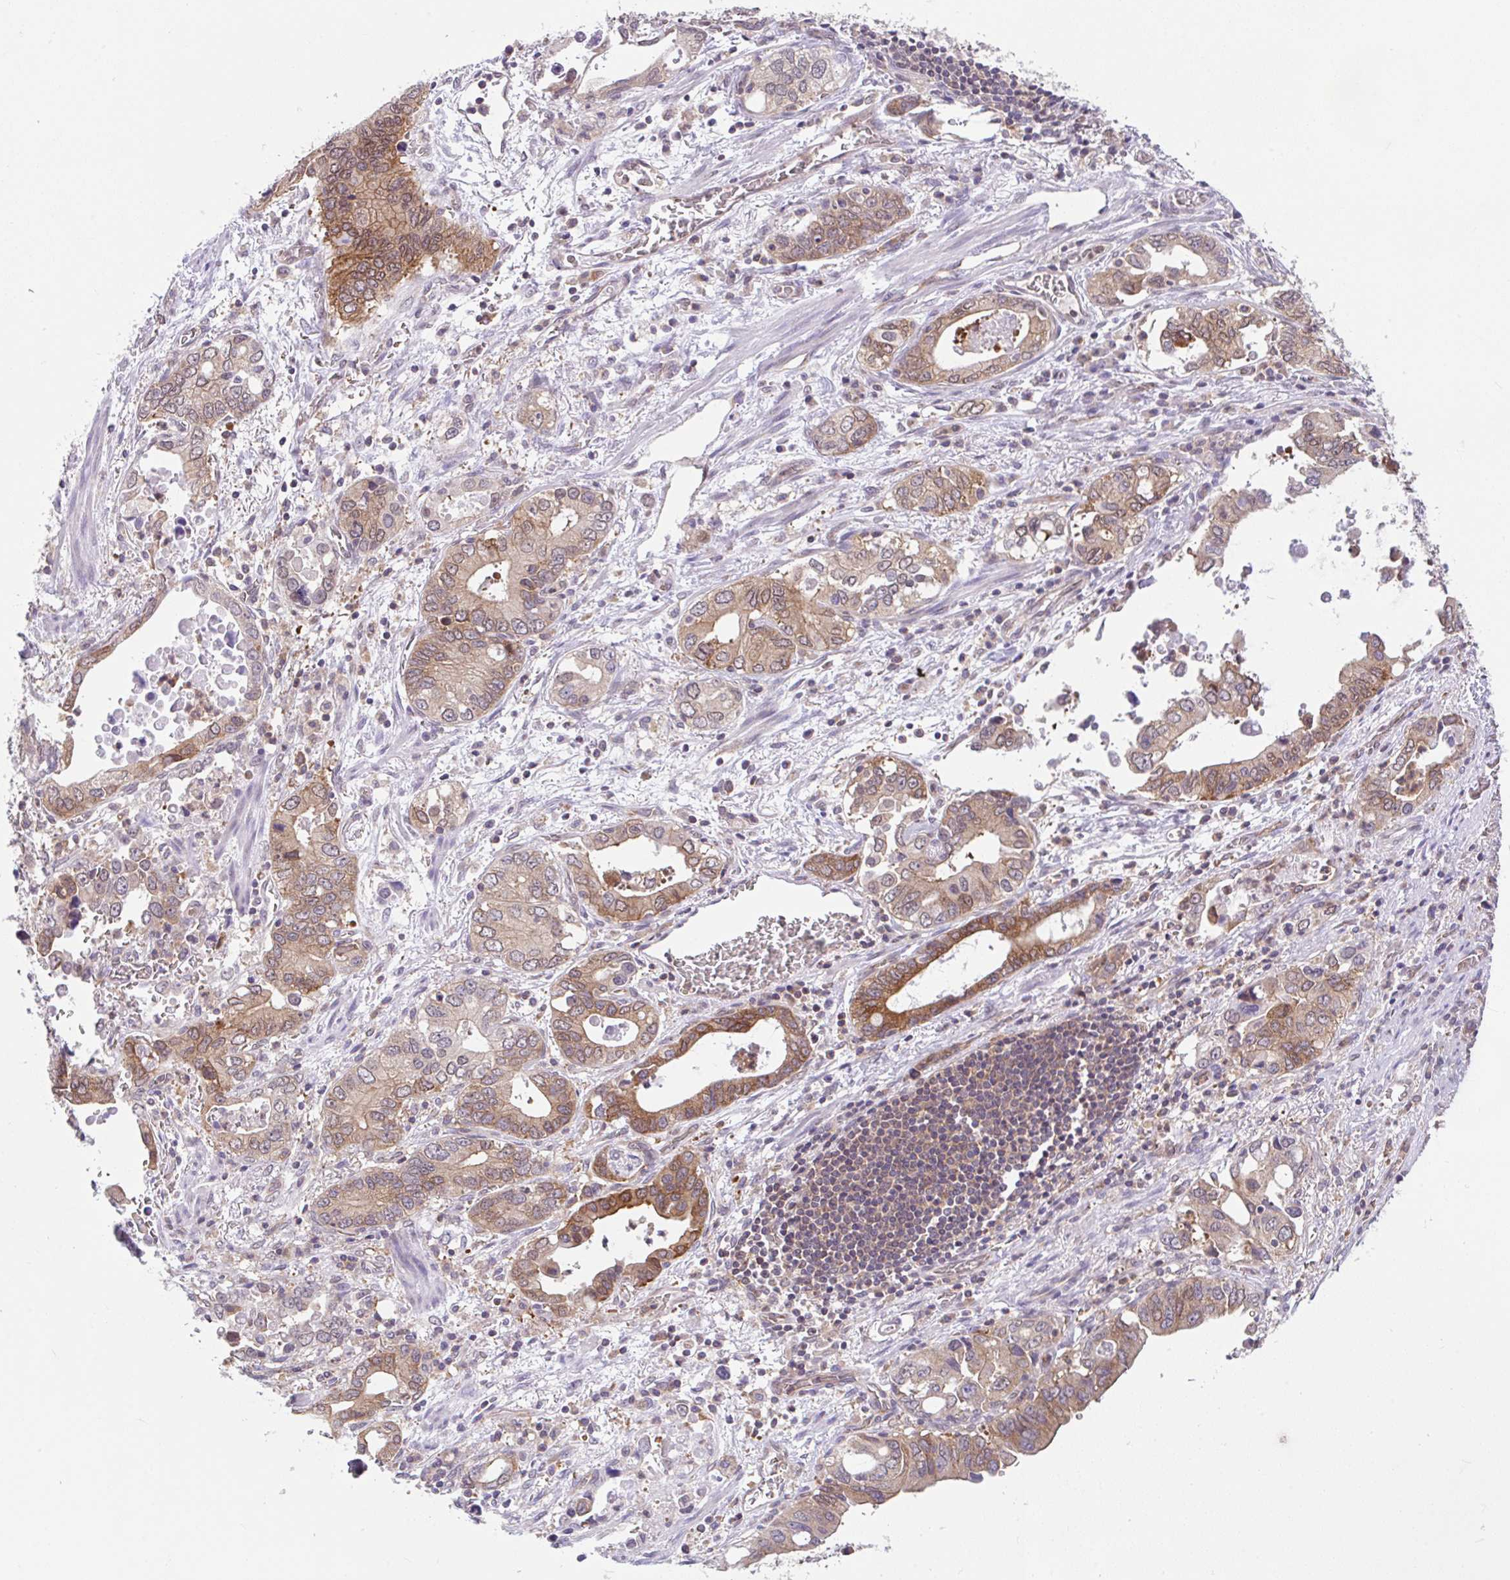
{"staining": {"intensity": "moderate", "quantity": ">75%", "location": "cytoplasmic/membranous"}, "tissue": "stomach cancer", "cell_type": "Tumor cells", "image_type": "cancer", "snomed": [{"axis": "morphology", "description": "Adenocarcinoma, NOS"}, {"axis": "topography", "description": "Stomach, upper"}], "caption": "Adenocarcinoma (stomach) was stained to show a protein in brown. There is medium levels of moderate cytoplasmic/membranous positivity in about >75% of tumor cells.", "gene": "RALBP1", "patient": {"sex": "male", "age": 74}}